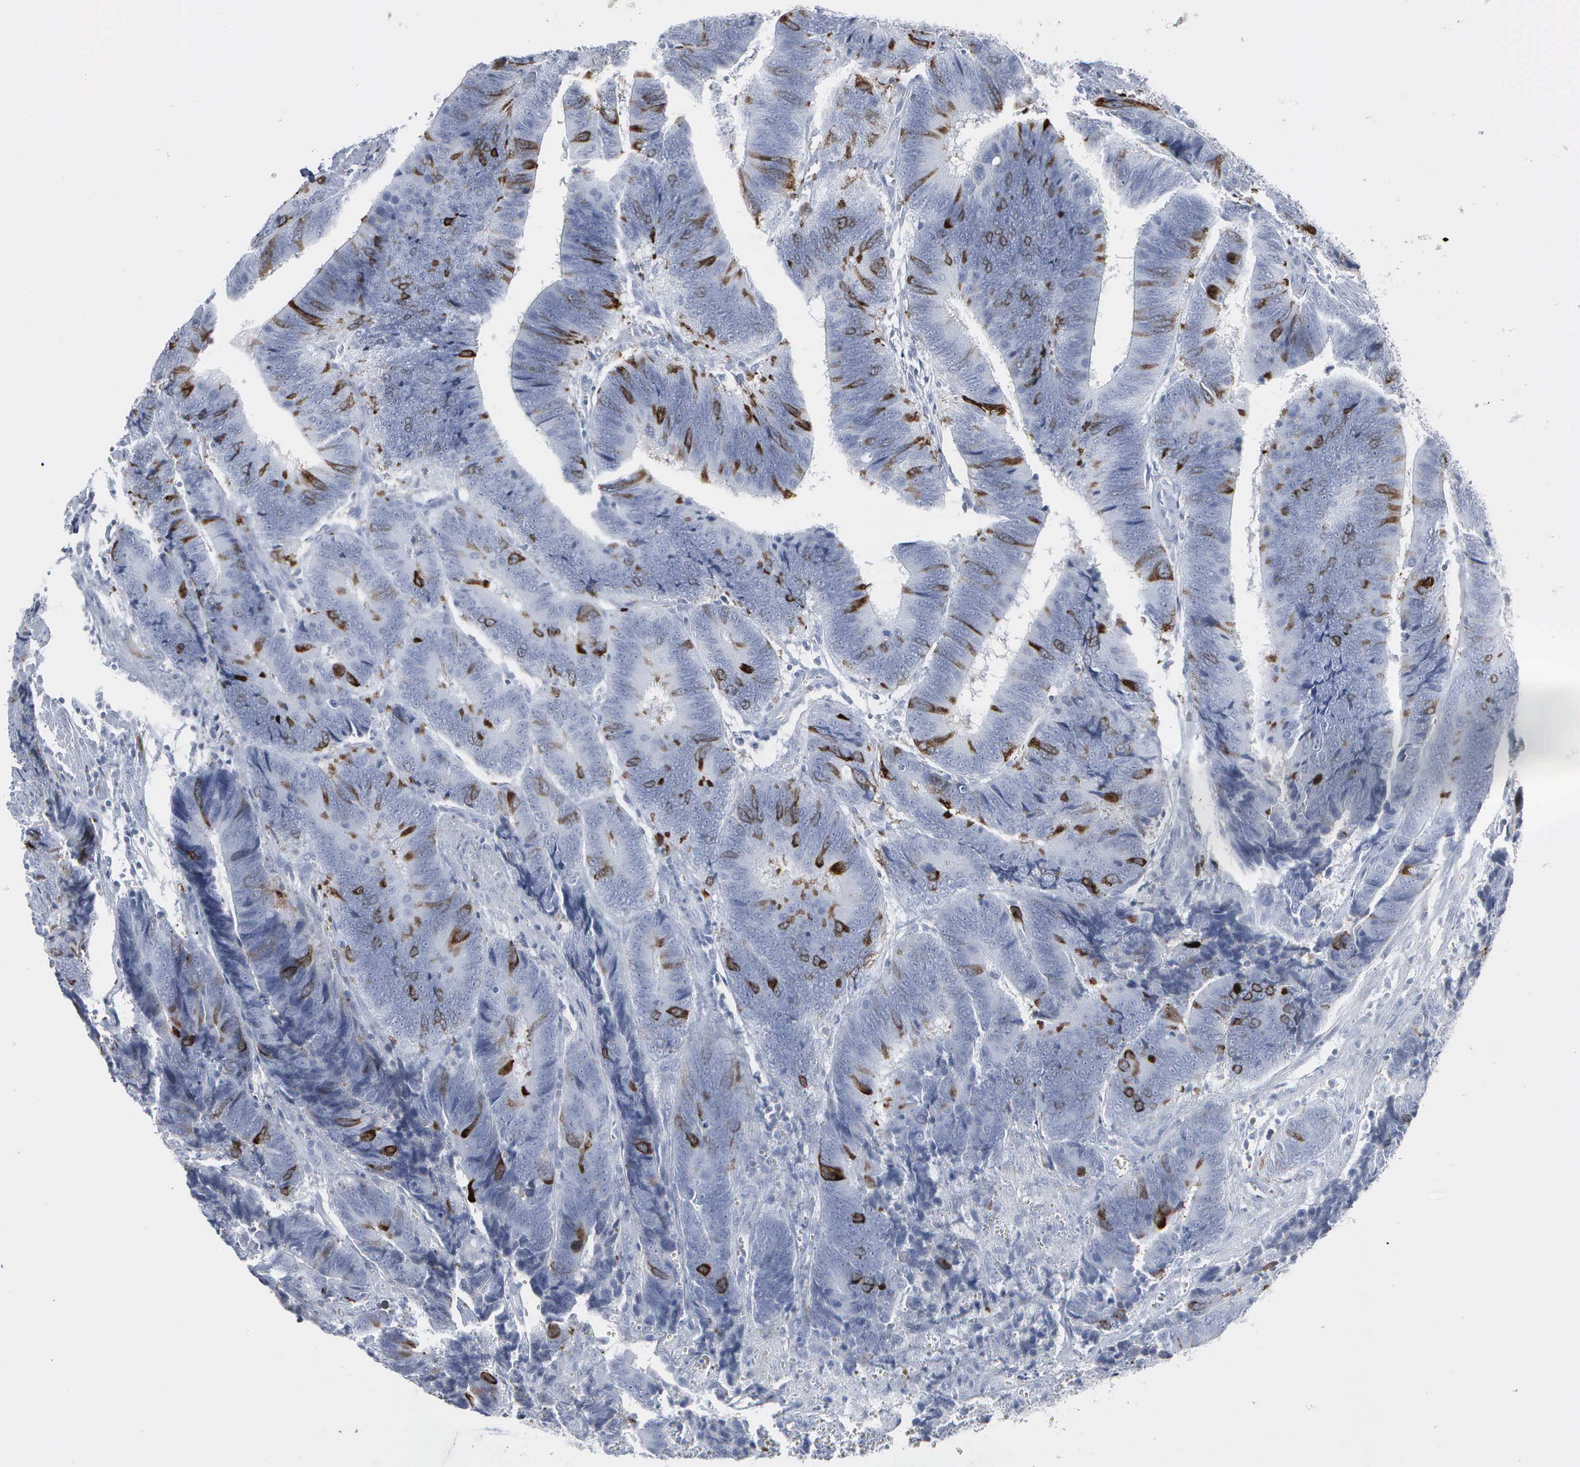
{"staining": {"intensity": "strong", "quantity": "25%-75%", "location": "cytoplasmic/membranous,nuclear"}, "tissue": "colorectal cancer", "cell_type": "Tumor cells", "image_type": "cancer", "snomed": [{"axis": "morphology", "description": "Adenocarcinoma, NOS"}, {"axis": "topography", "description": "Colon"}], "caption": "A high amount of strong cytoplasmic/membranous and nuclear staining is appreciated in about 25%-75% of tumor cells in adenocarcinoma (colorectal) tissue. (IHC, brightfield microscopy, high magnification).", "gene": "CCNB1", "patient": {"sex": "male", "age": 72}}